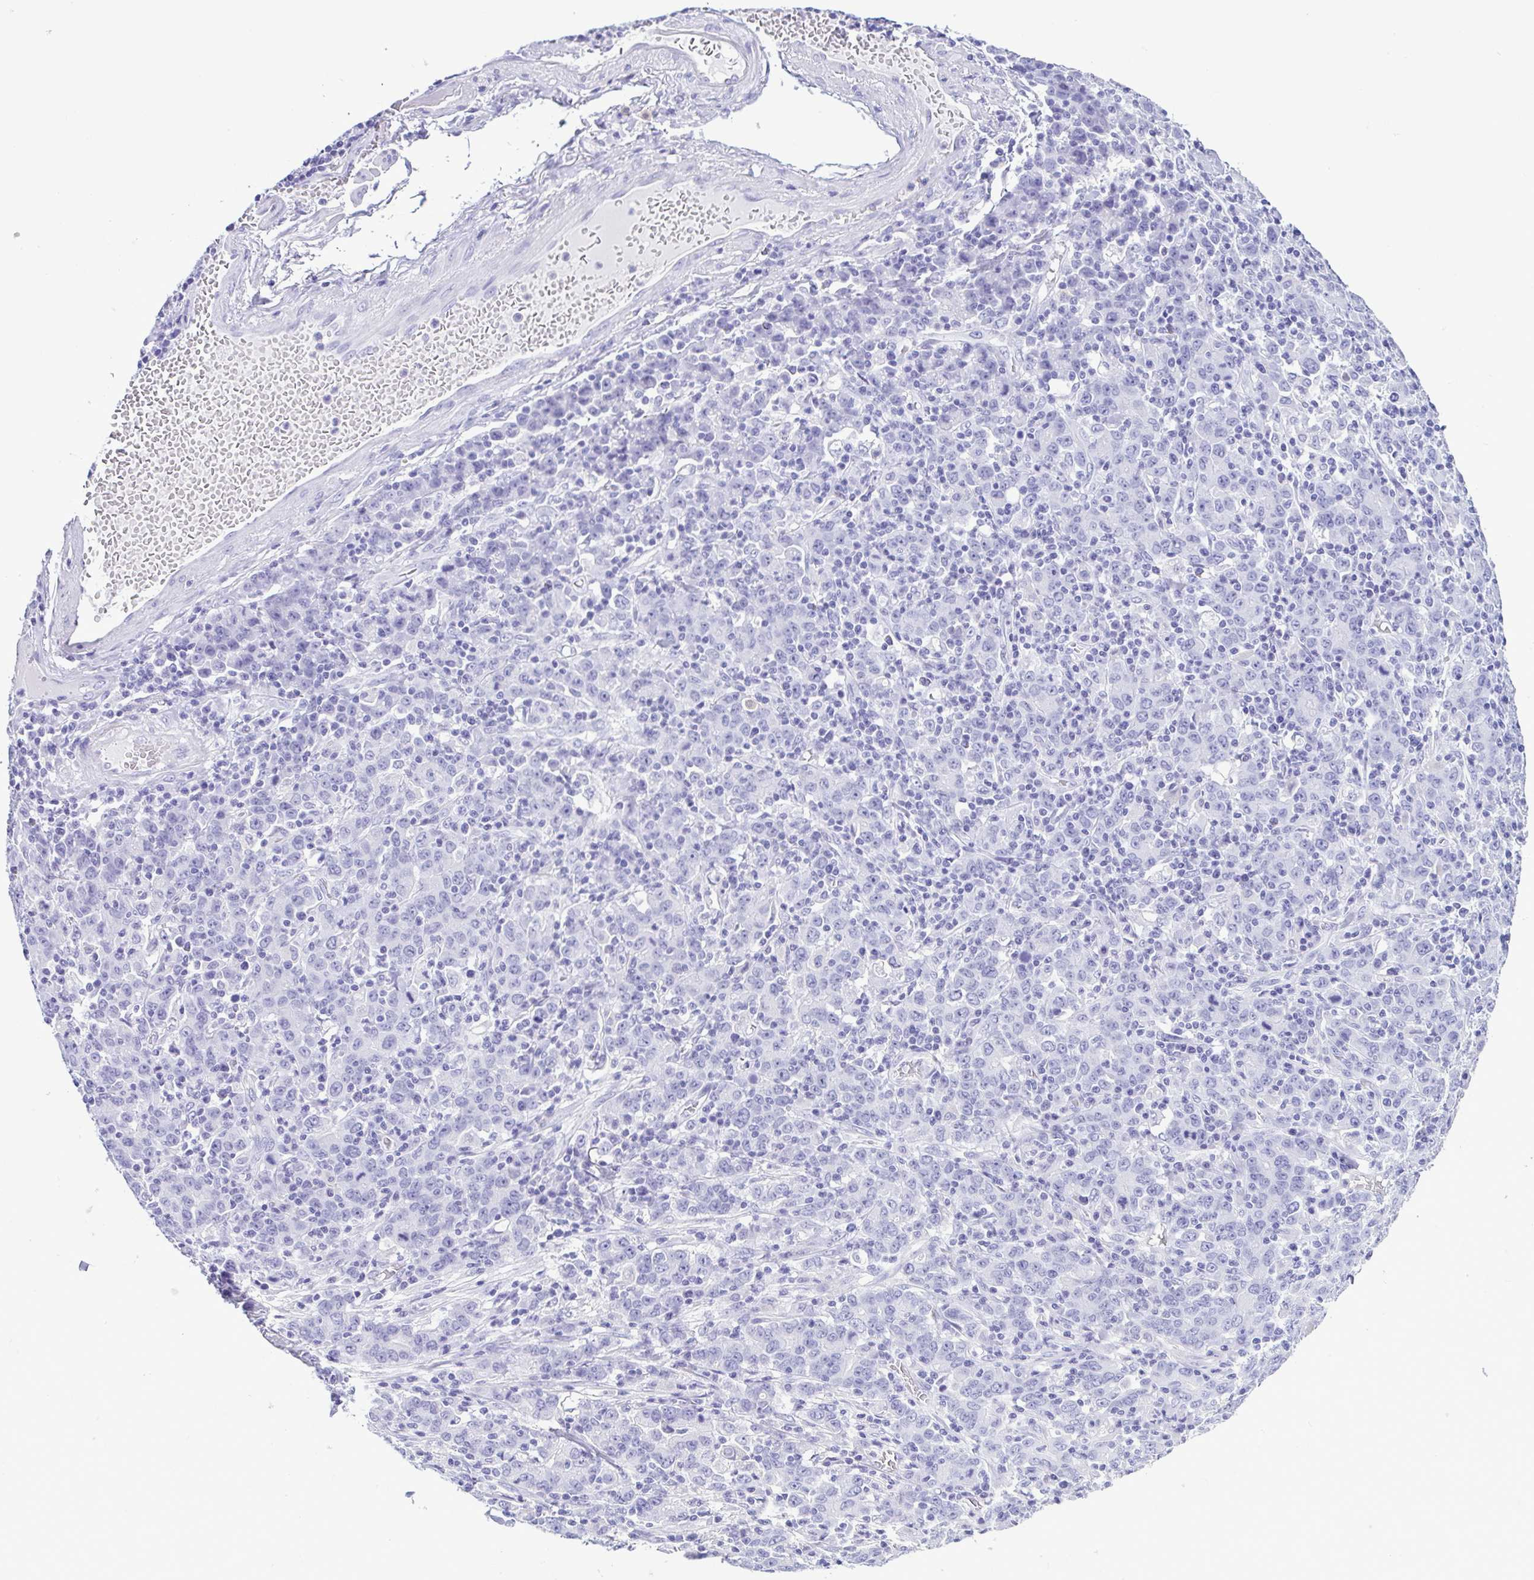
{"staining": {"intensity": "negative", "quantity": "none", "location": "none"}, "tissue": "stomach cancer", "cell_type": "Tumor cells", "image_type": "cancer", "snomed": [{"axis": "morphology", "description": "Adenocarcinoma, NOS"}, {"axis": "topography", "description": "Stomach, upper"}], "caption": "Histopathology image shows no significant protein staining in tumor cells of stomach cancer.", "gene": "SPATA16", "patient": {"sex": "male", "age": 69}}